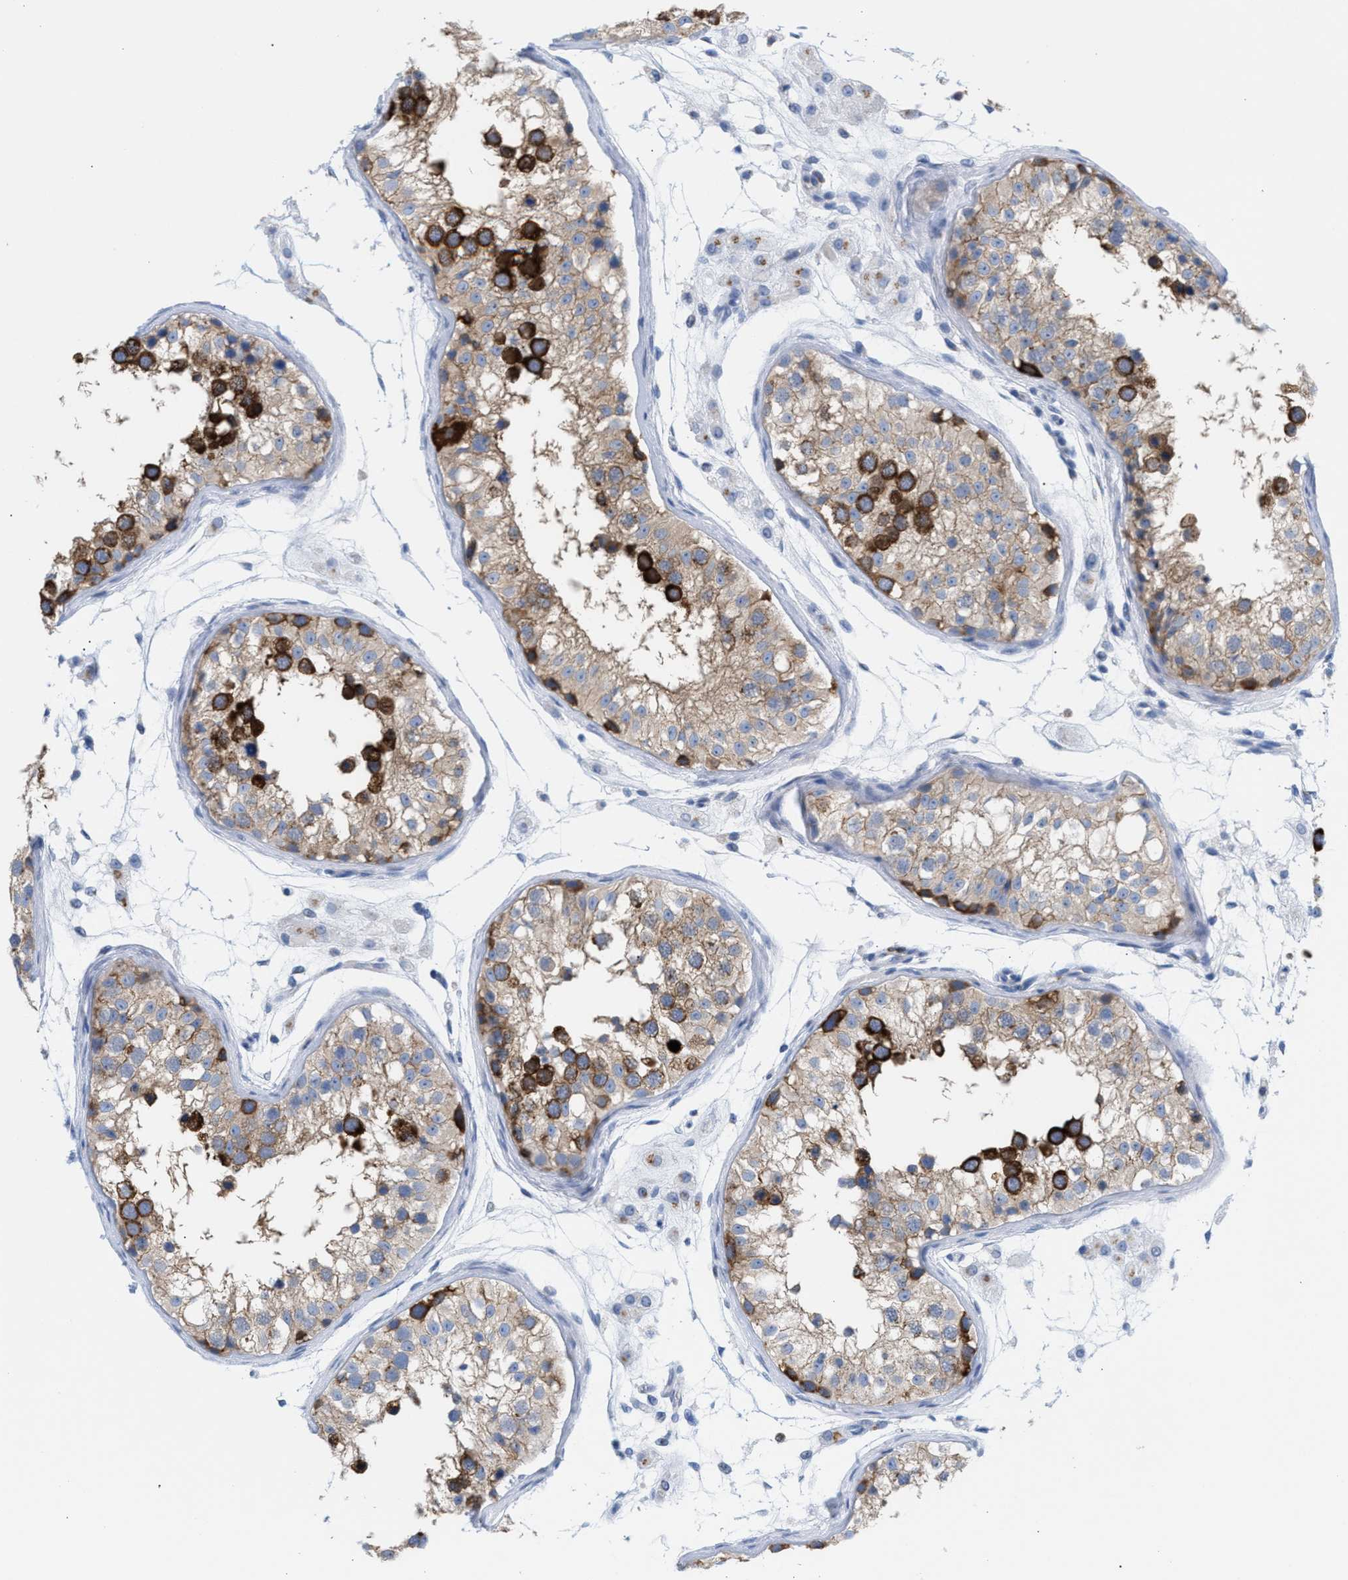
{"staining": {"intensity": "strong", "quantity": "25%-75%", "location": "cytoplasmic/membranous"}, "tissue": "testis", "cell_type": "Cells in seminiferous ducts", "image_type": "normal", "snomed": [{"axis": "morphology", "description": "Normal tissue, NOS"}, {"axis": "morphology", "description": "Adenocarcinoma, metastatic, NOS"}, {"axis": "topography", "description": "Testis"}], "caption": "Benign testis demonstrates strong cytoplasmic/membranous positivity in about 25%-75% of cells in seminiferous ducts (brown staining indicates protein expression, while blue staining denotes nuclei)..", "gene": "TACC3", "patient": {"sex": "male", "age": 26}}